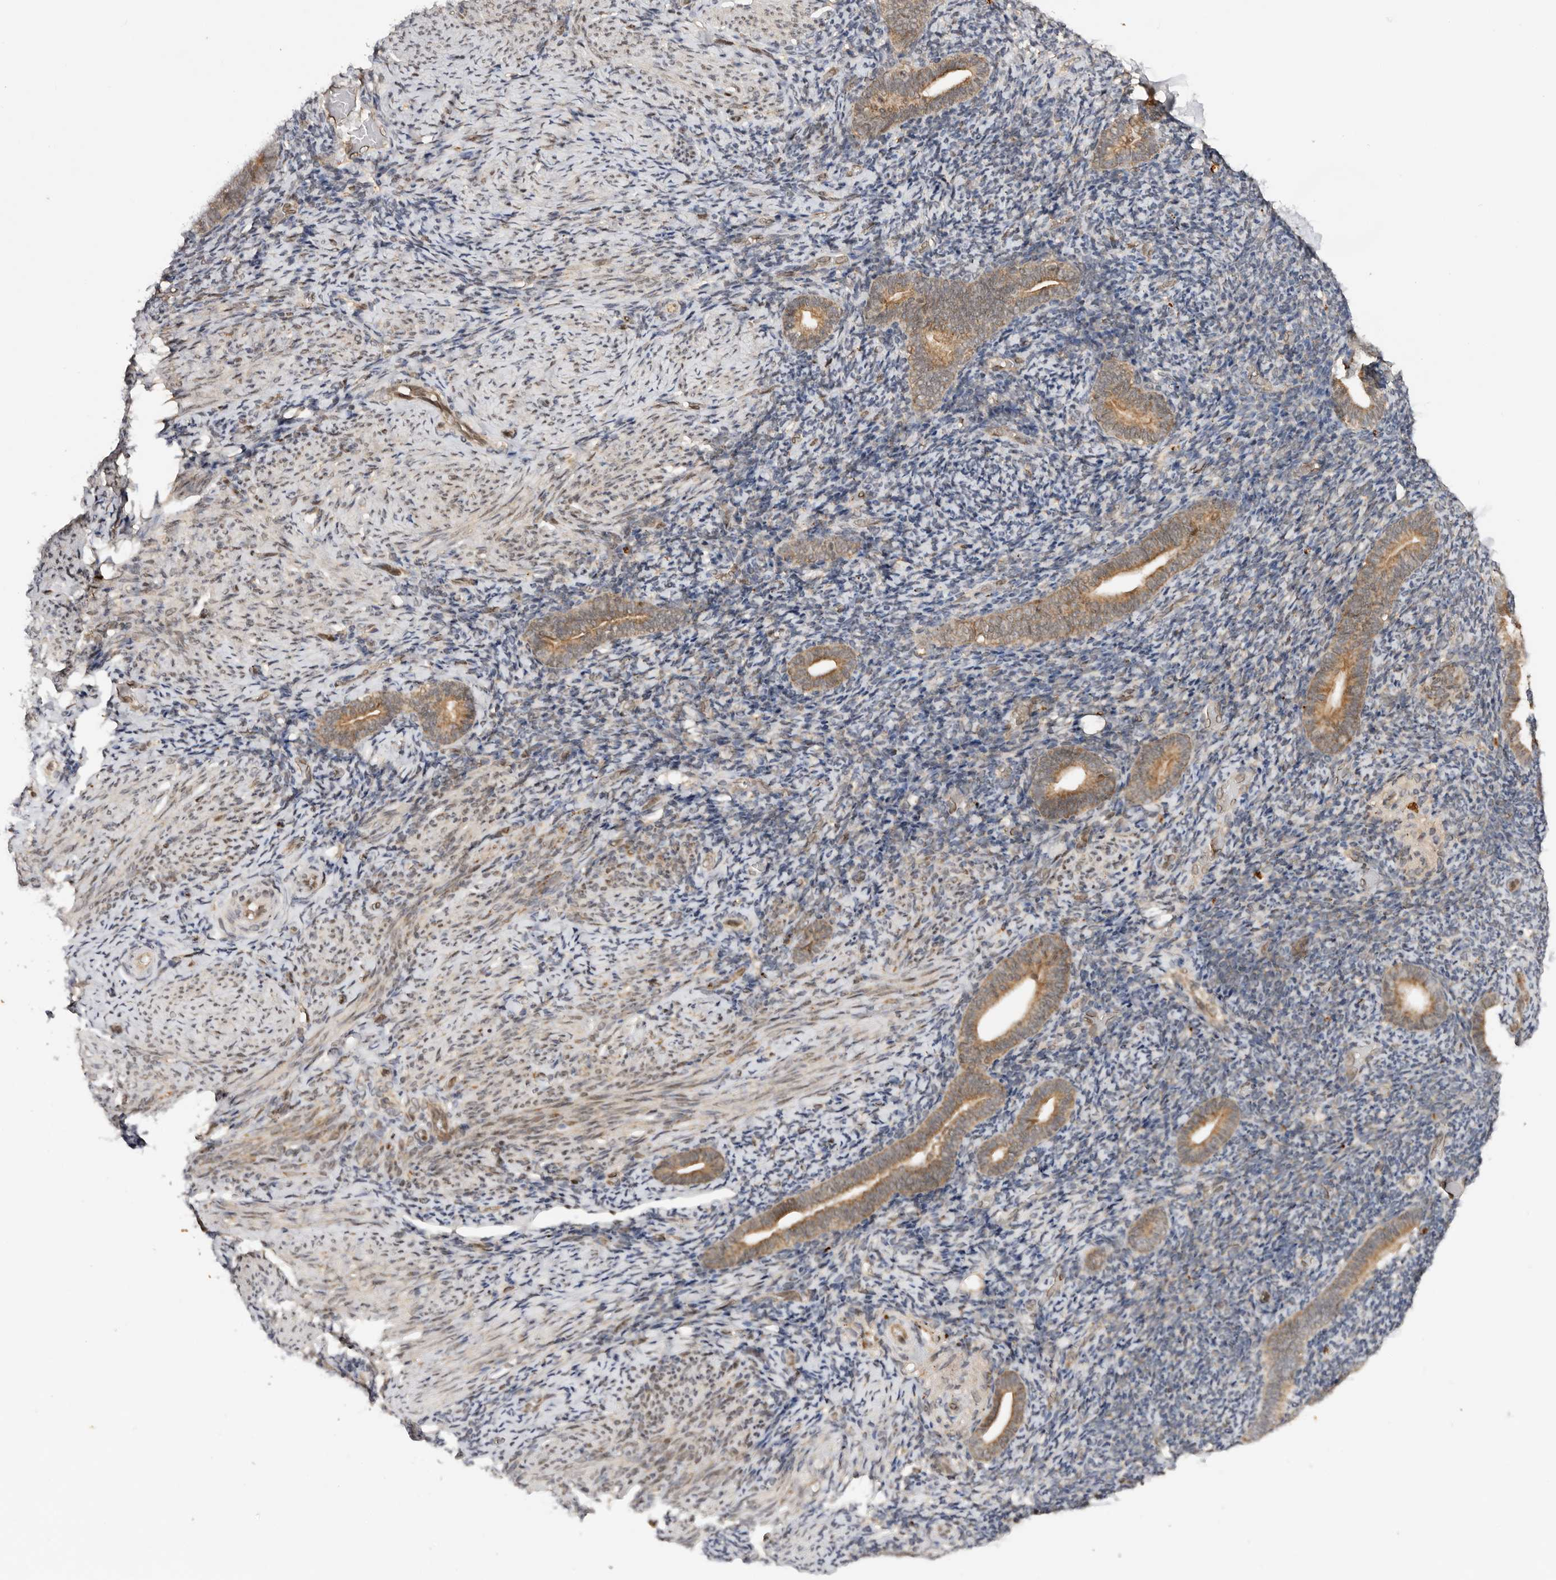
{"staining": {"intensity": "moderate", "quantity": "<25%", "location": "cytoplasmic/membranous,nuclear"}, "tissue": "endometrium", "cell_type": "Cells in endometrial stroma", "image_type": "normal", "snomed": [{"axis": "morphology", "description": "Normal tissue, NOS"}, {"axis": "topography", "description": "Endometrium"}], "caption": "Endometrium stained for a protein reveals moderate cytoplasmic/membranous,nuclear positivity in cells in endometrial stroma. The staining was performed using DAB, with brown indicating positive protein expression. Nuclei are stained blue with hematoxylin.", "gene": "TARS2", "patient": {"sex": "female", "age": 51}}